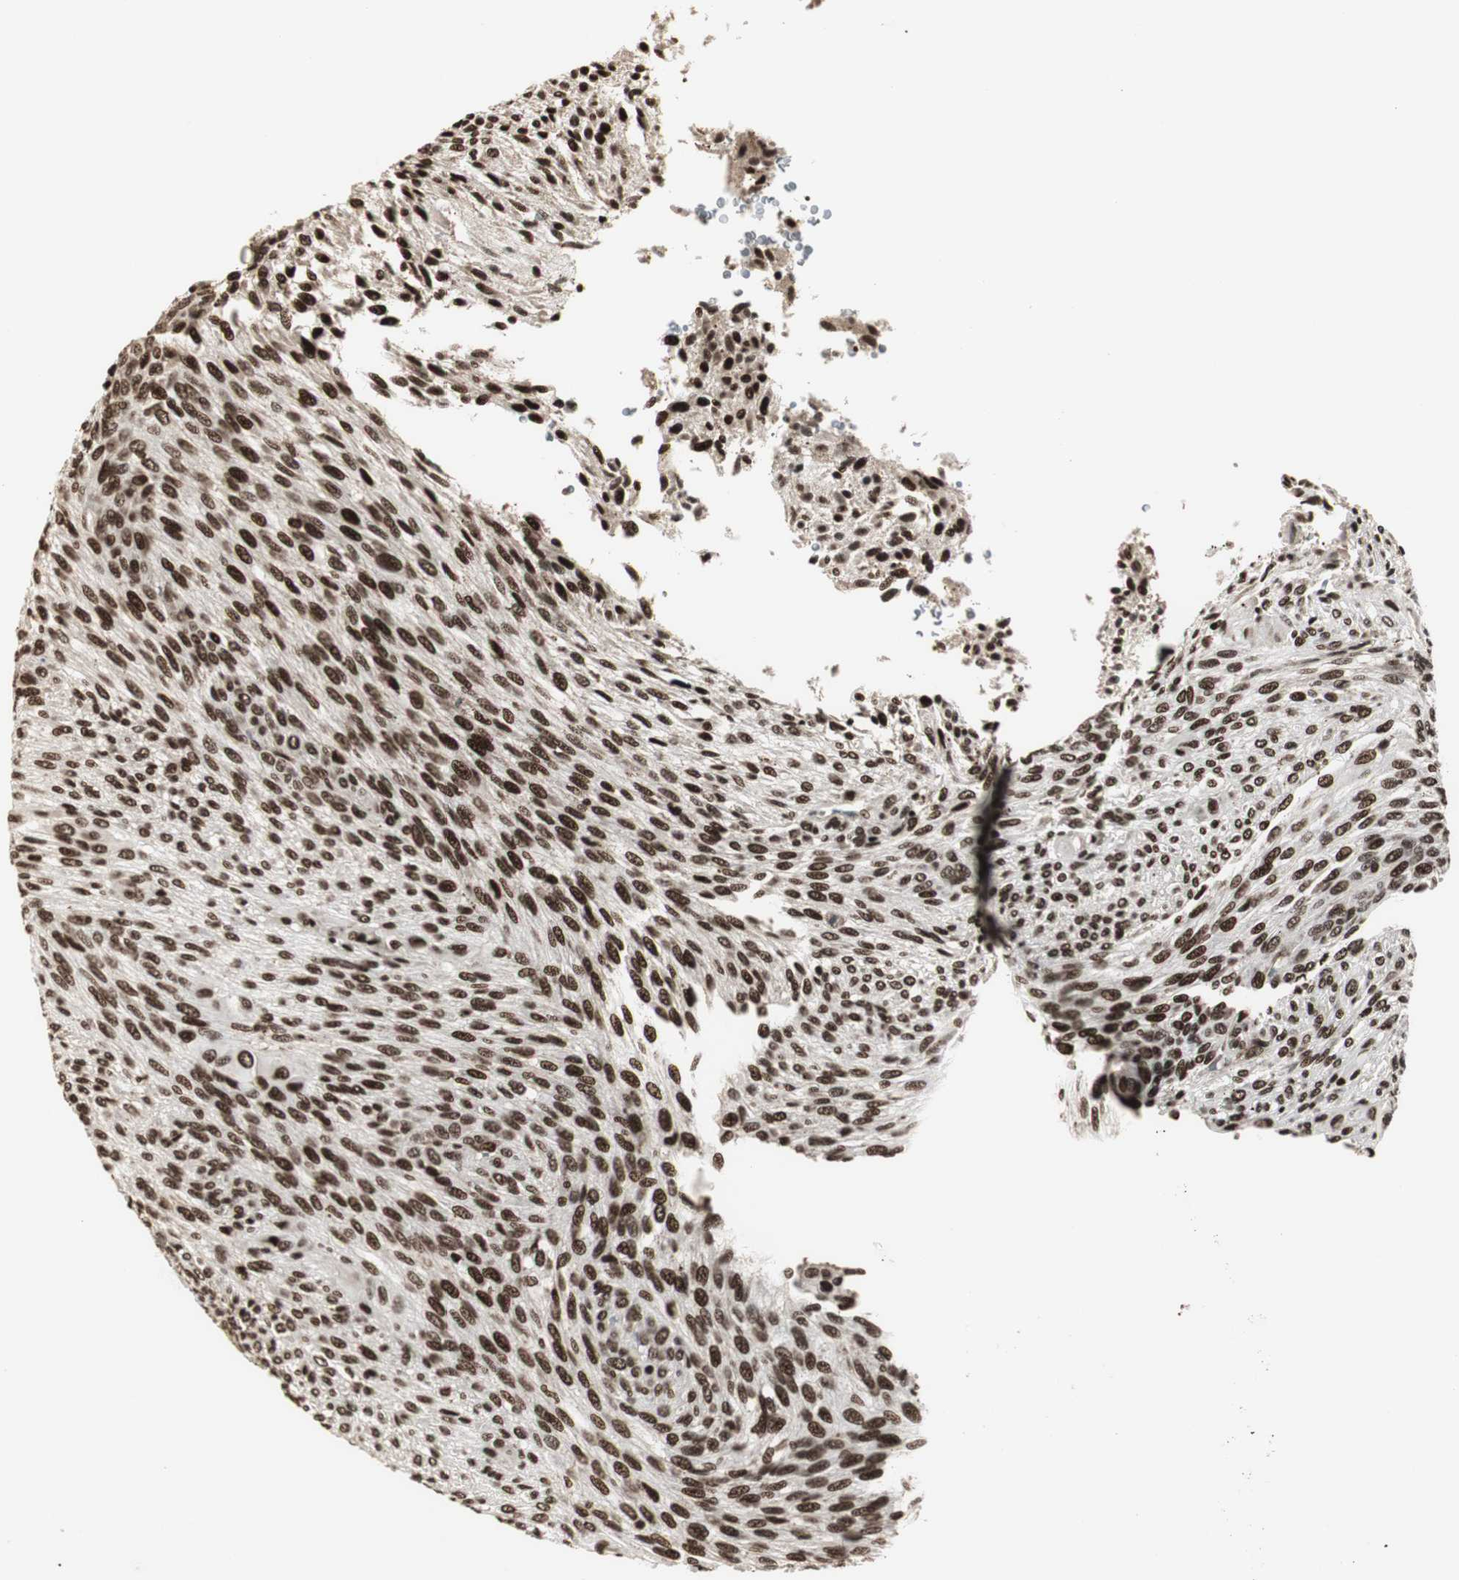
{"staining": {"intensity": "strong", "quantity": ">75%", "location": "nuclear"}, "tissue": "glioma", "cell_type": "Tumor cells", "image_type": "cancer", "snomed": [{"axis": "morphology", "description": "Glioma, malignant, High grade"}, {"axis": "topography", "description": "Cerebral cortex"}], "caption": "IHC micrograph of neoplastic tissue: high-grade glioma (malignant) stained using IHC exhibits high levels of strong protein expression localized specifically in the nuclear of tumor cells, appearing as a nuclear brown color.", "gene": "PARN", "patient": {"sex": "female", "age": 55}}